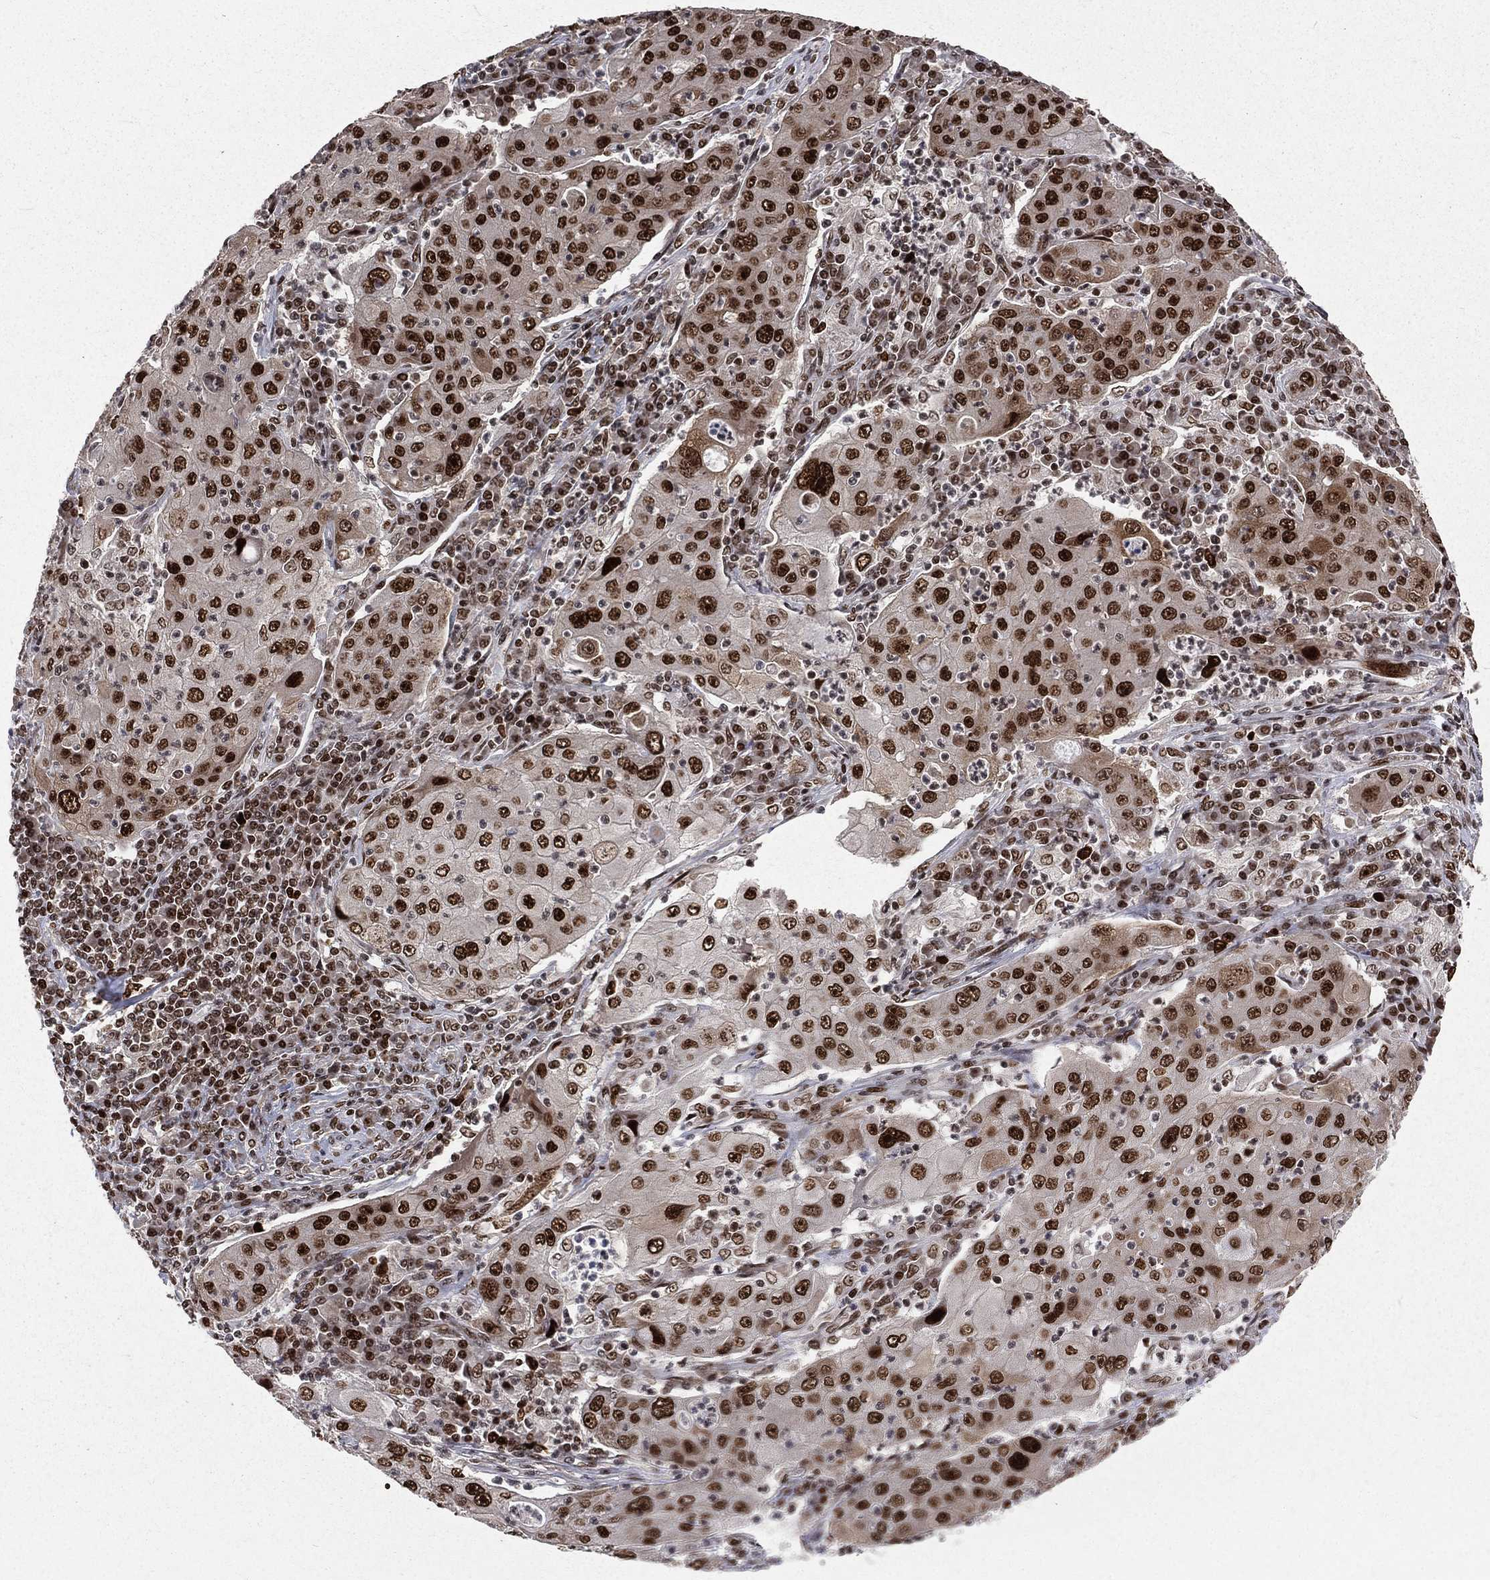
{"staining": {"intensity": "strong", "quantity": ">75%", "location": "nuclear"}, "tissue": "lung cancer", "cell_type": "Tumor cells", "image_type": "cancer", "snomed": [{"axis": "morphology", "description": "Squamous cell carcinoma, NOS"}, {"axis": "topography", "description": "Lung"}], "caption": "Immunohistochemical staining of human lung cancer displays high levels of strong nuclear staining in about >75% of tumor cells.", "gene": "POLB", "patient": {"sex": "female", "age": 59}}